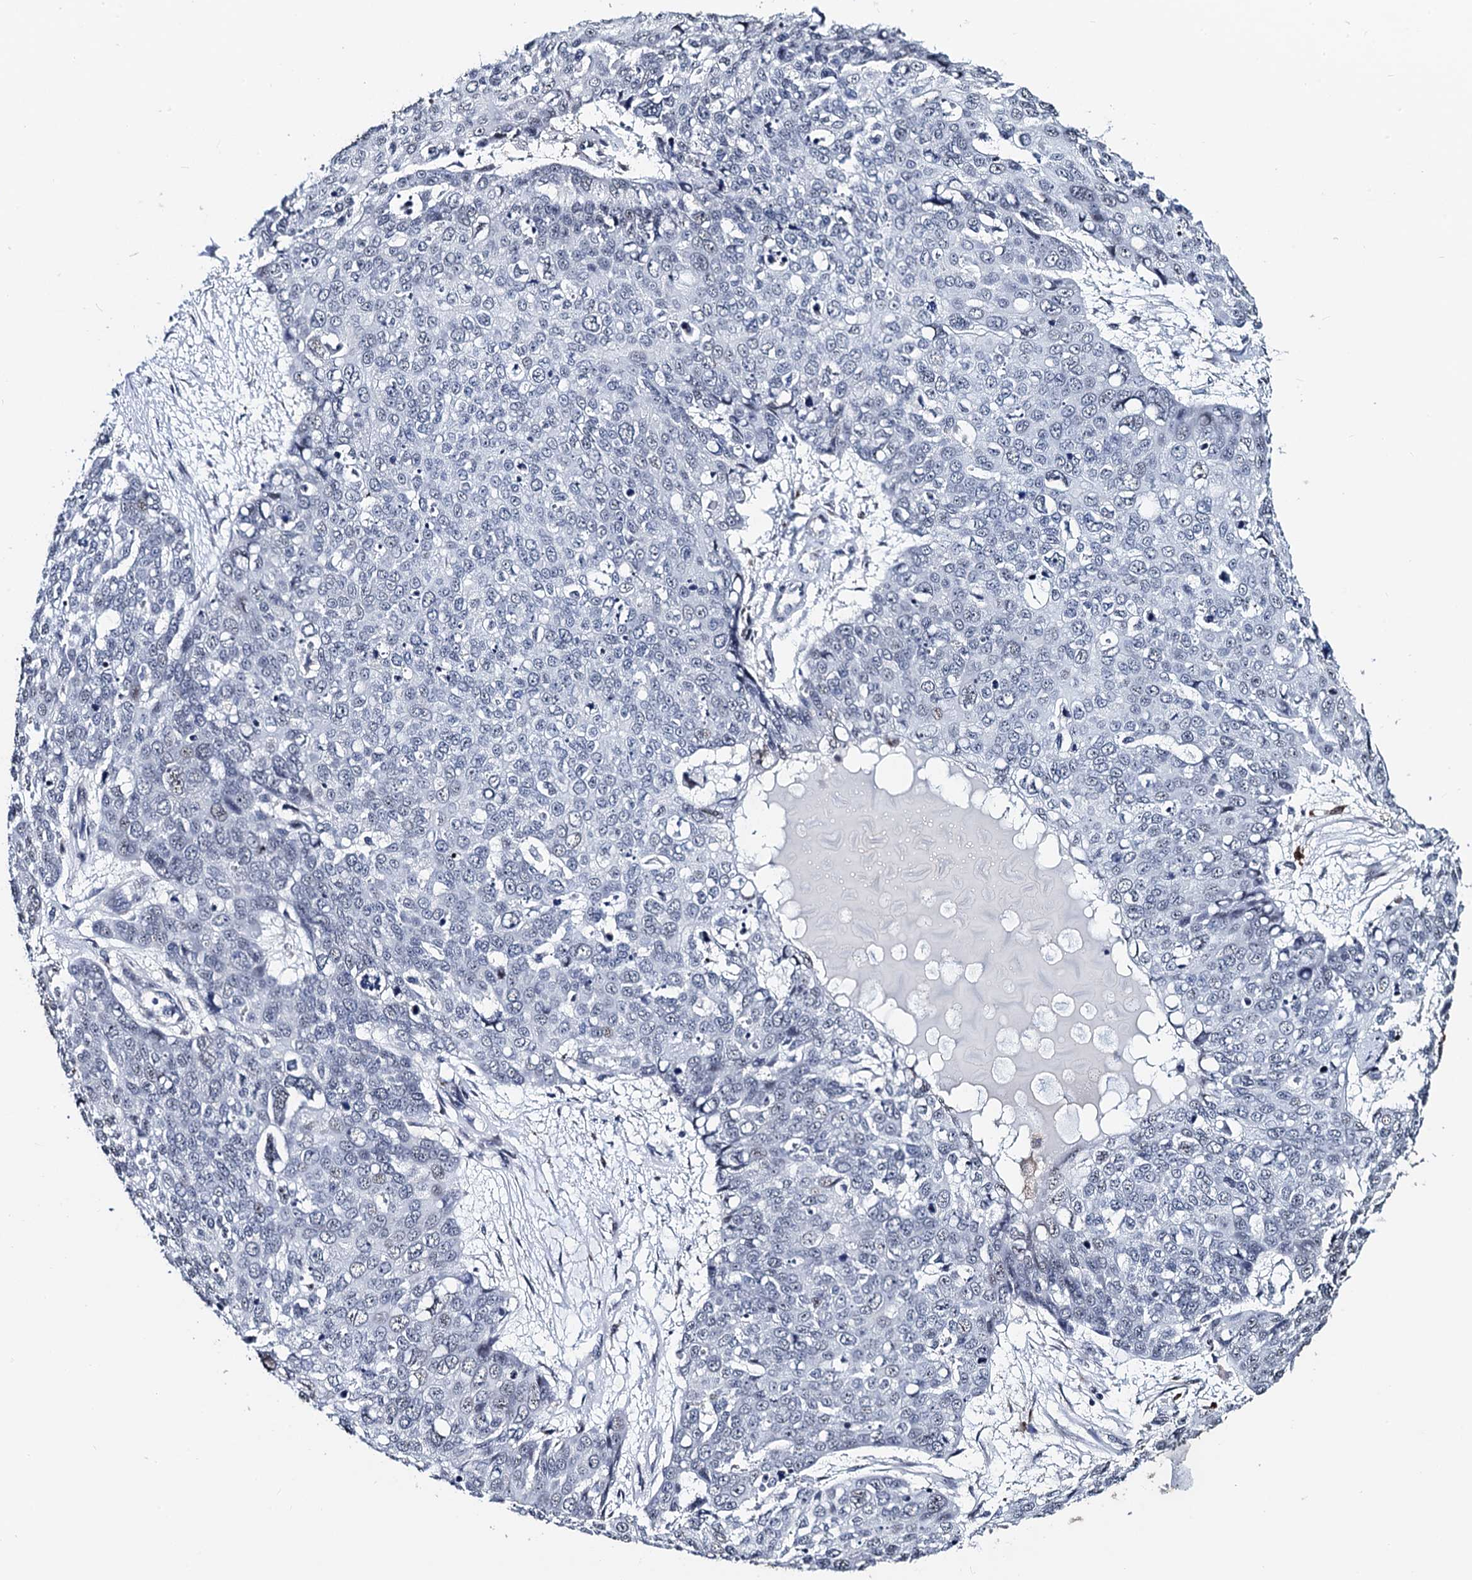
{"staining": {"intensity": "negative", "quantity": "none", "location": "none"}, "tissue": "skin cancer", "cell_type": "Tumor cells", "image_type": "cancer", "snomed": [{"axis": "morphology", "description": "Squamous cell carcinoma, NOS"}, {"axis": "topography", "description": "Skin"}], "caption": "IHC of skin cancer reveals no positivity in tumor cells.", "gene": "FAM222A", "patient": {"sex": "male", "age": 71}}